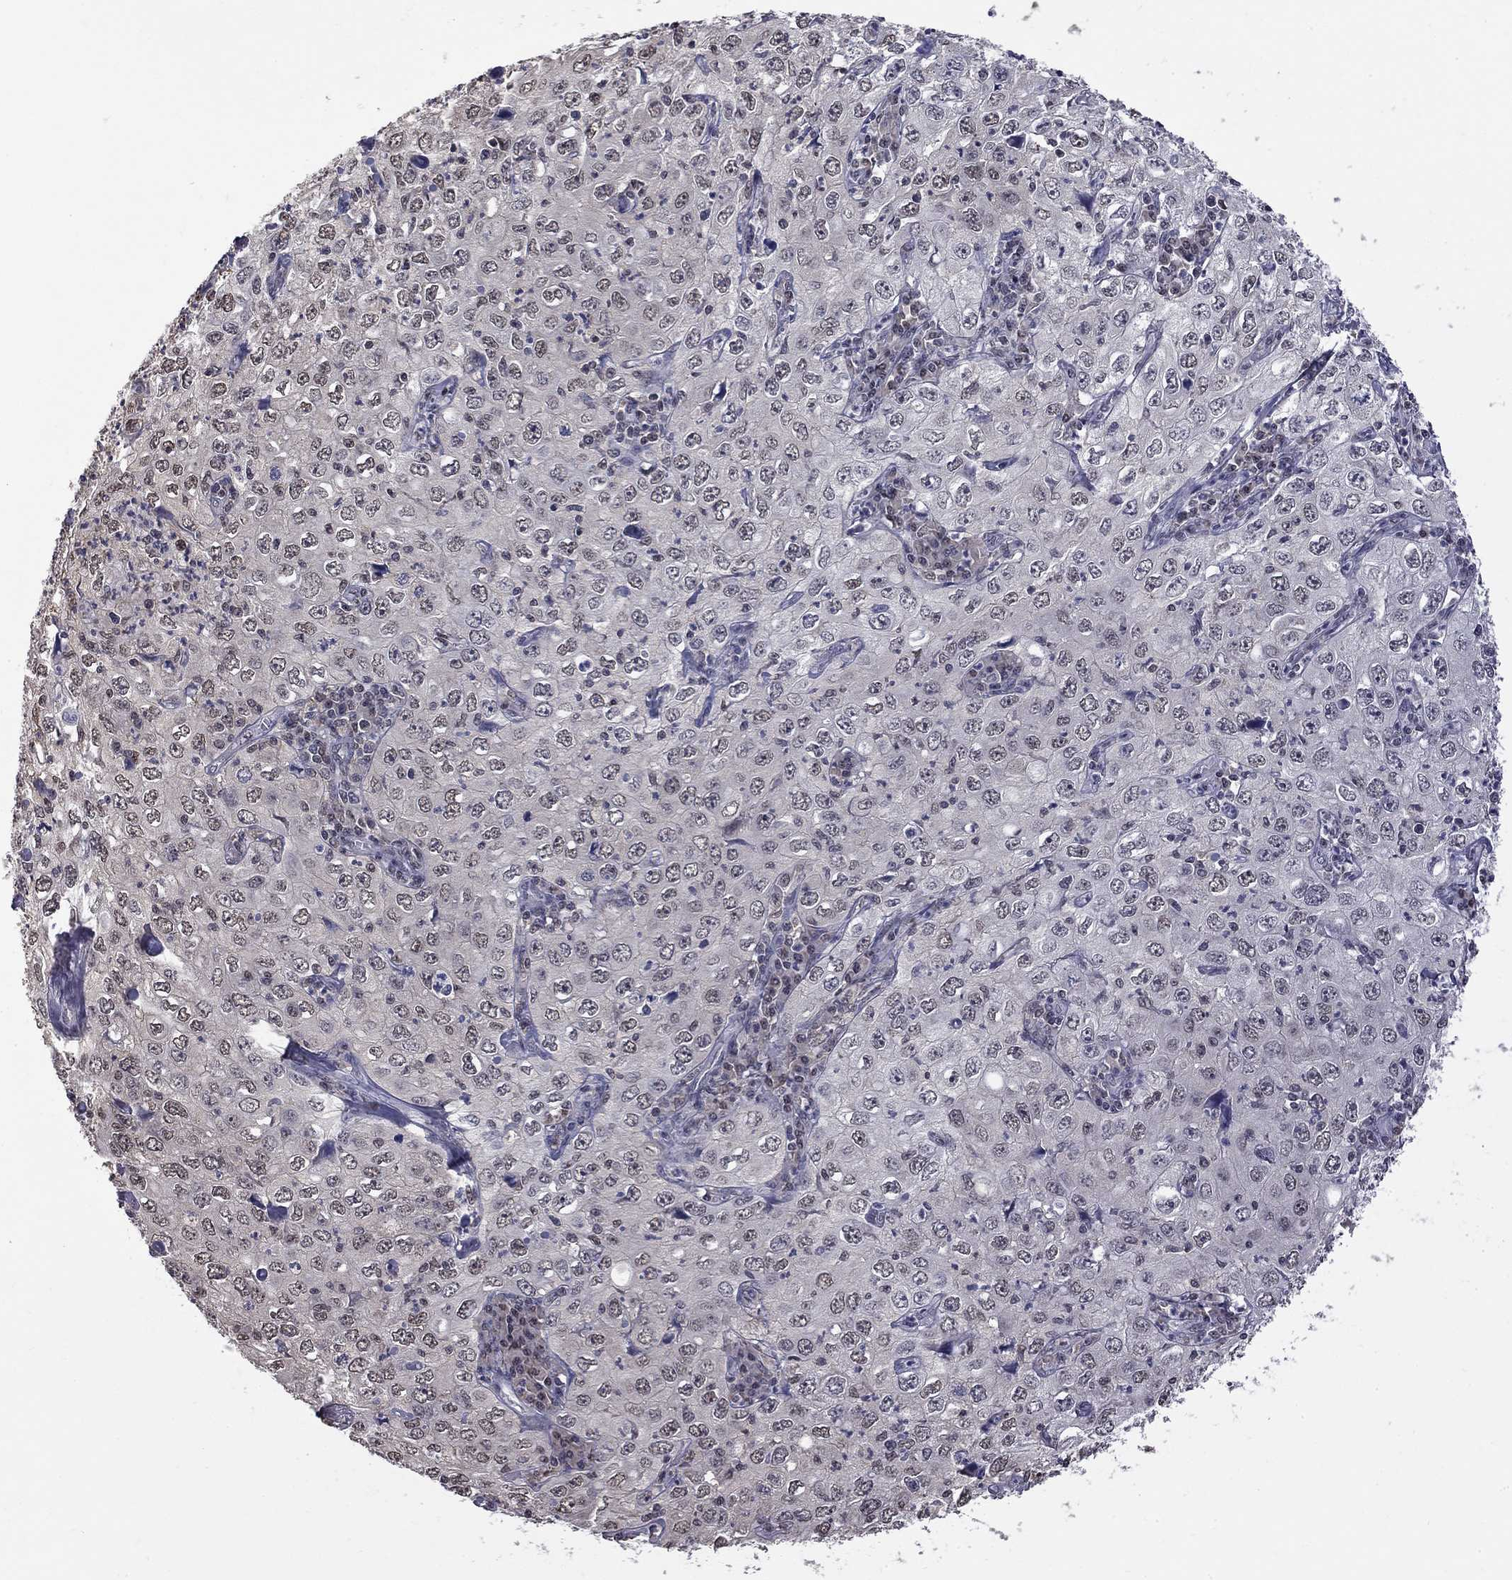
{"staining": {"intensity": "negative", "quantity": "none", "location": "none"}, "tissue": "cervical cancer", "cell_type": "Tumor cells", "image_type": "cancer", "snomed": [{"axis": "morphology", "description": "Squamous cell carcinoma, NOS"}, {"axis": "topography", "description": "Cervix"}], "caption": "Tumor cells show no significant protein expression in cervical cancer.", "gene": "RFWD3", "patient": {"sex": "female", "age": 24}}